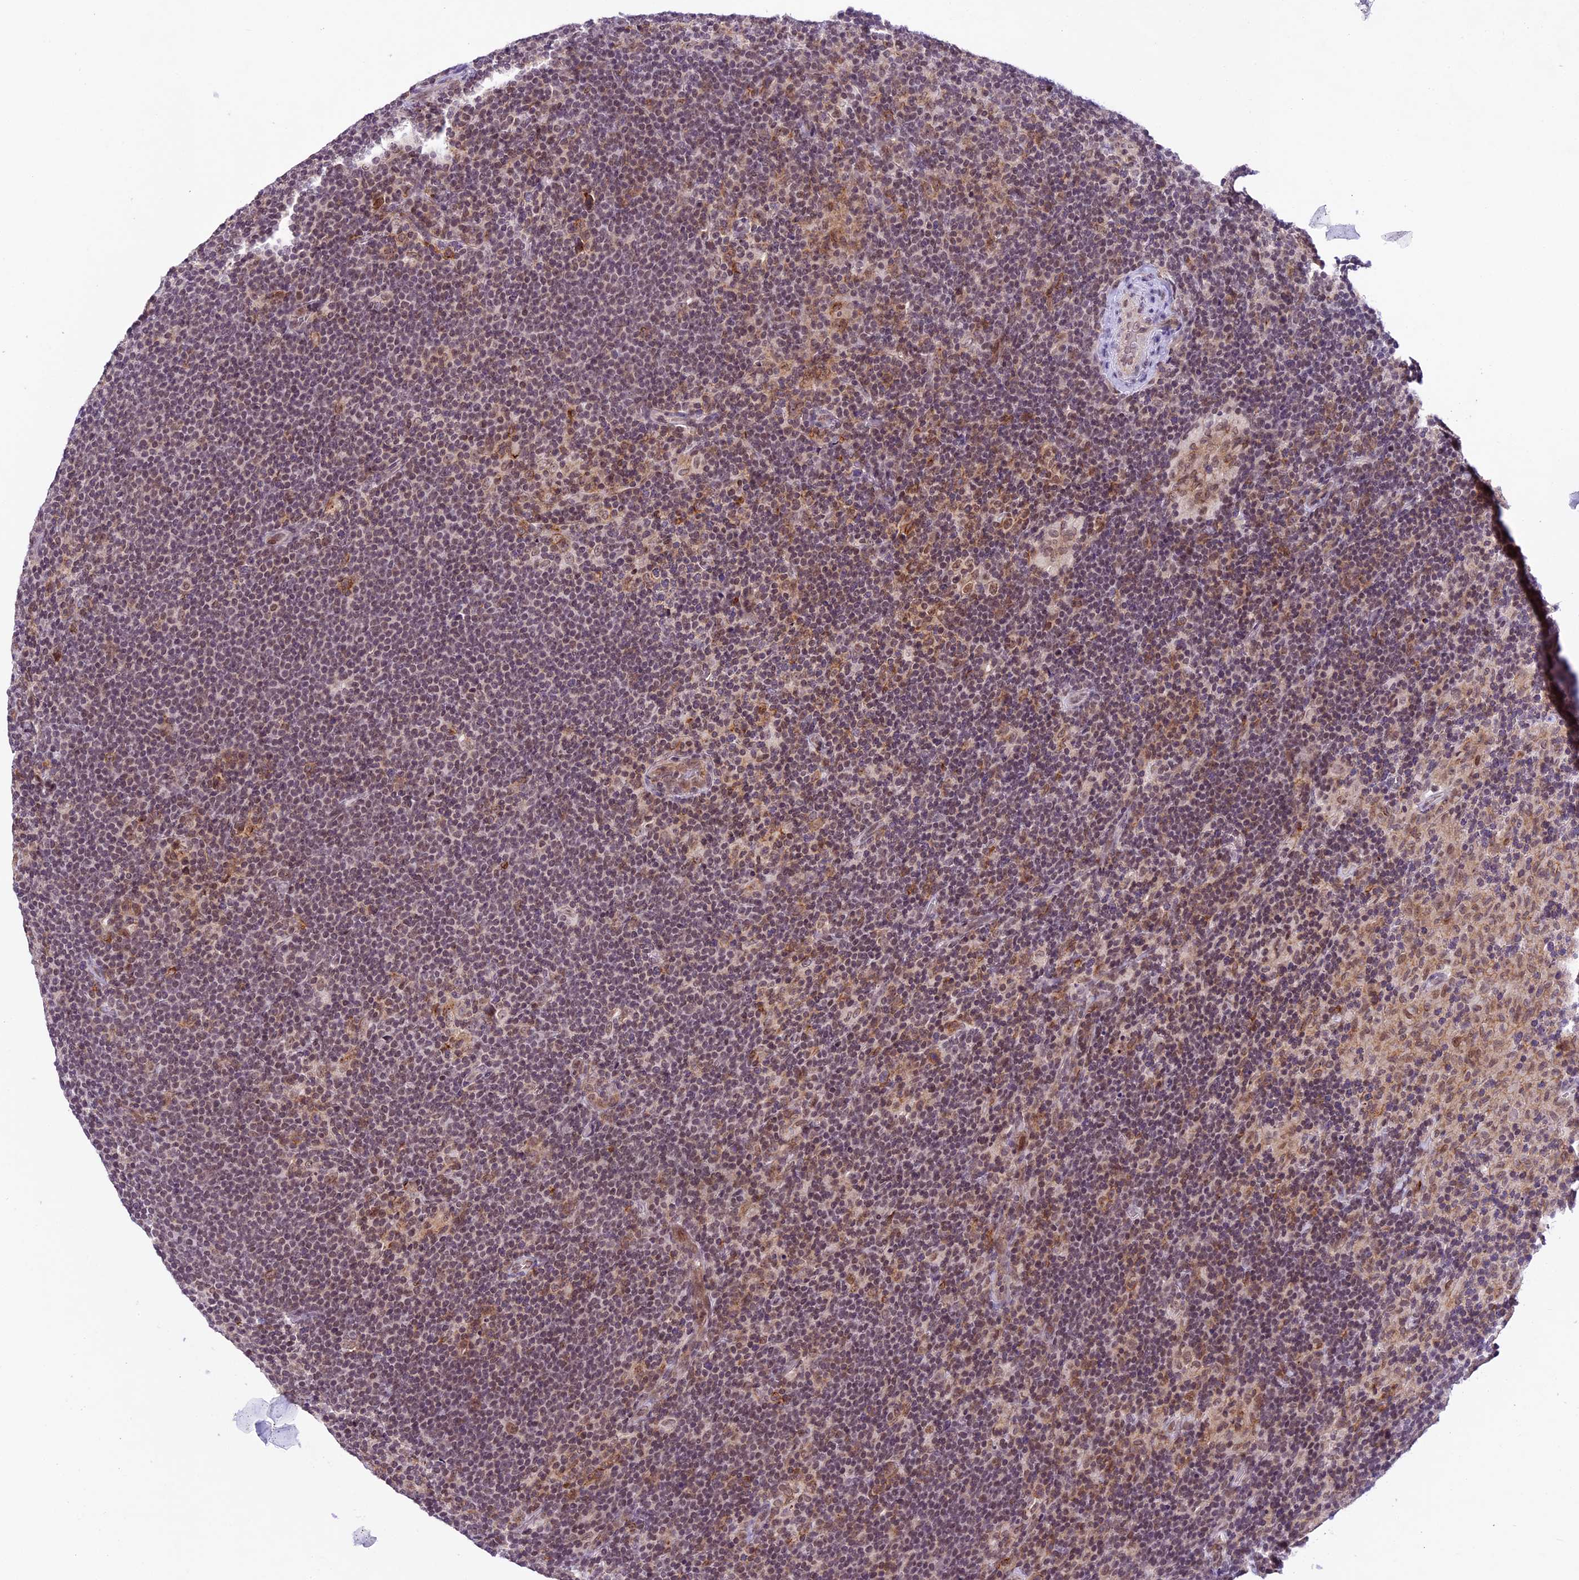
{"staining": {"intensity": "moderate", "quantity": "<25%", "location": "cytoplasmic/membranous,nuclear"}, "tissue": "lymphoma", "cell_type": "Tumor cells", "image_type": "cancer", "snomed": [{"axis": "morphology", "description": "Hodgkin's disease, NOS"}, {"axis": "topography", "description": "Lymph node"}], "caption": "An immunohistochemistry histopathology image of tumor tissue is shown. Protein staining in brown labels moderate cytoplasmic/membranous and nuclear positivity in lymphoma within tumor cells. The staining was performed using DAB (3,3'-diaminobenzidine), with brown indicating positive protein expression. Nuclei are stained blue with hematoxylin.", "gene": "SHKBP1", "patient": {"sex": "female", "age": 57}}